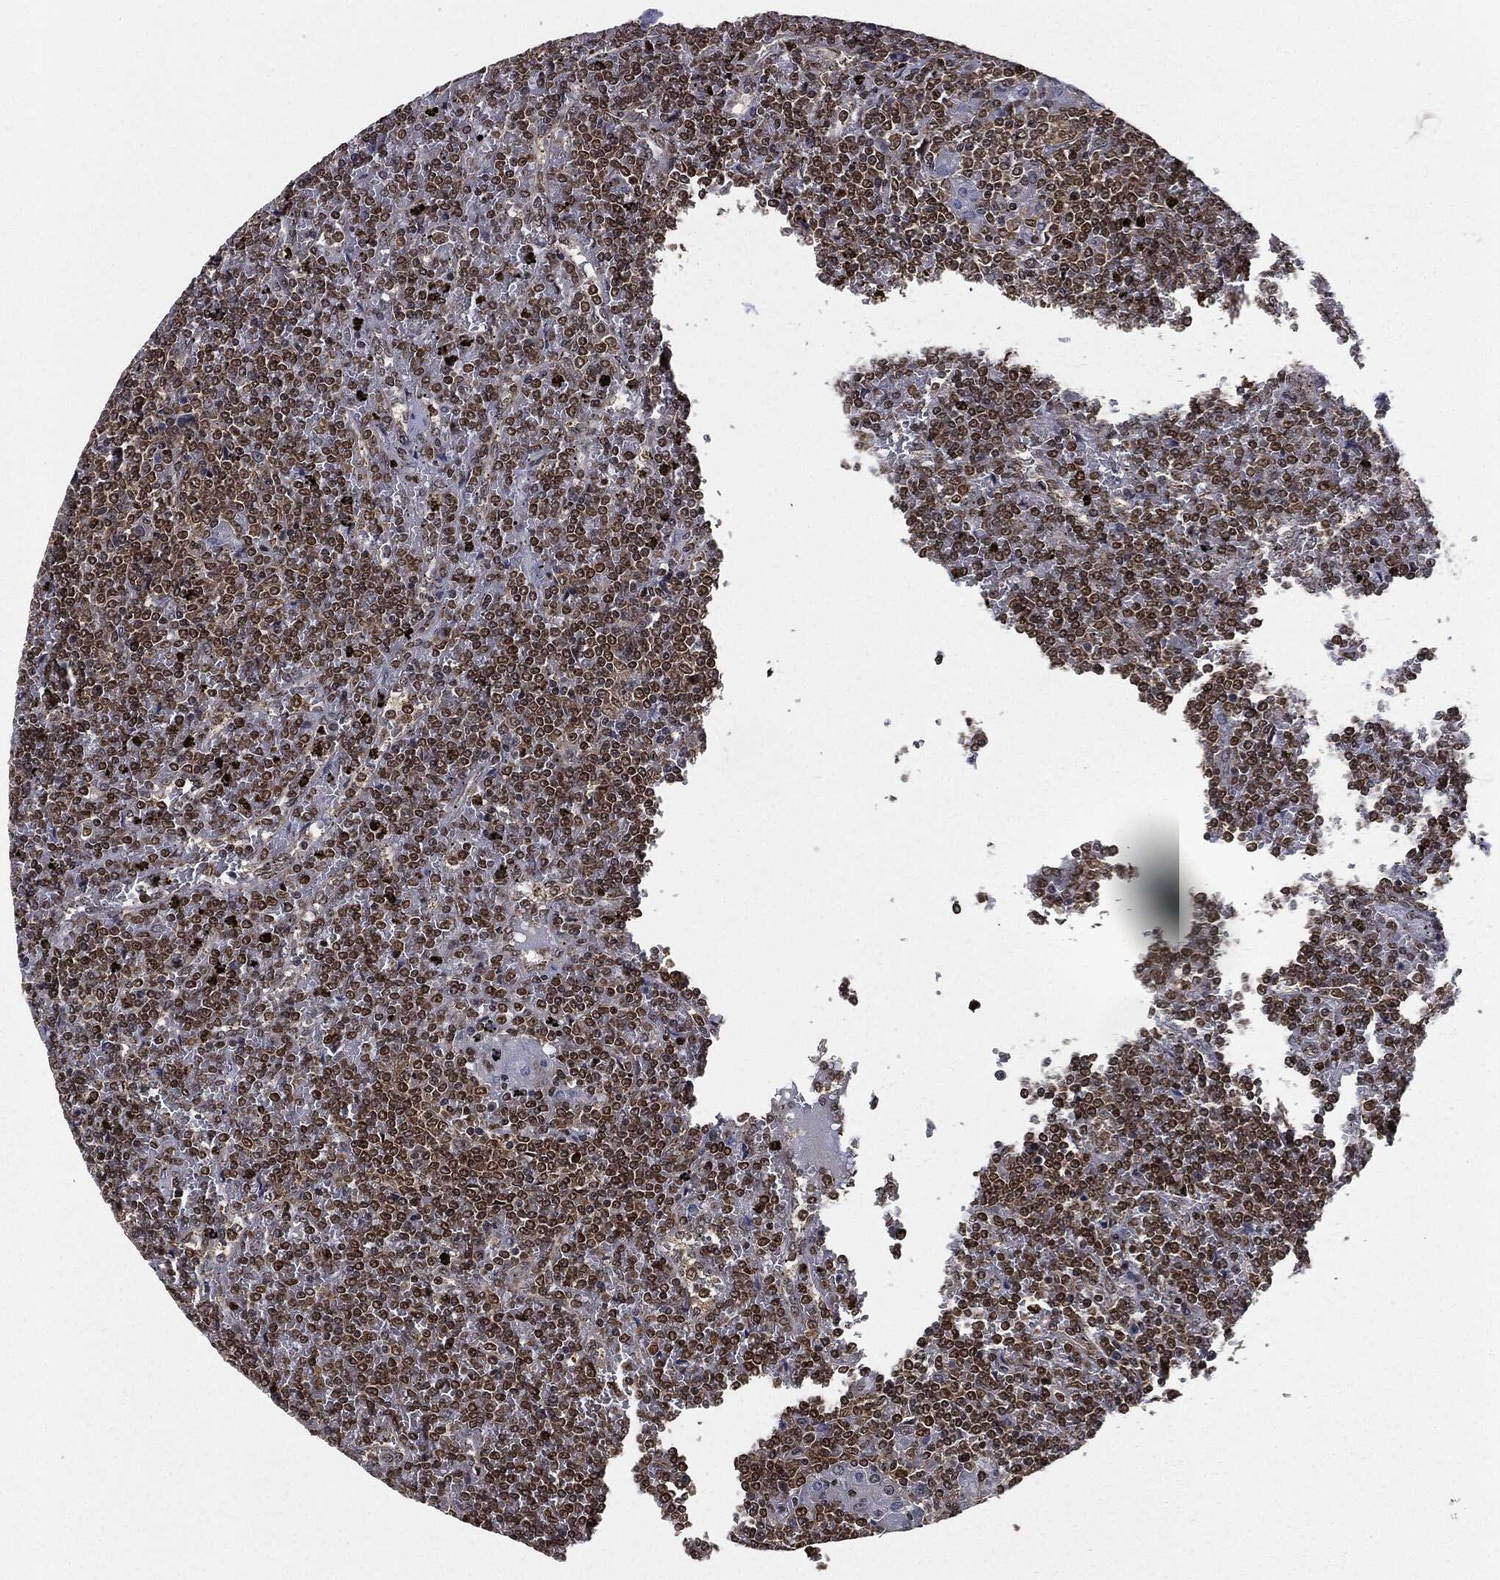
{"staining": {"intensity": "moderate", "quantity": ">75%", "location": "nuclear"}, "tissue": "lymphoma", "cell_type": "Tumor cells", "image_type": "cancer", "snomed": [{"axis": "morphology", "description": "Malignant lymphoma, non-Hodgkin's type, Low grade"}, {"axis": "topography", "description": "Spleen"}], "caption": "DAB immunohistochemical staining of lymphoma reveals moderate nuclear protein staining in about >75% of tumor cells.", "gene": "TBC1D22A", "patient": {"sex": "female", "age": 19}}